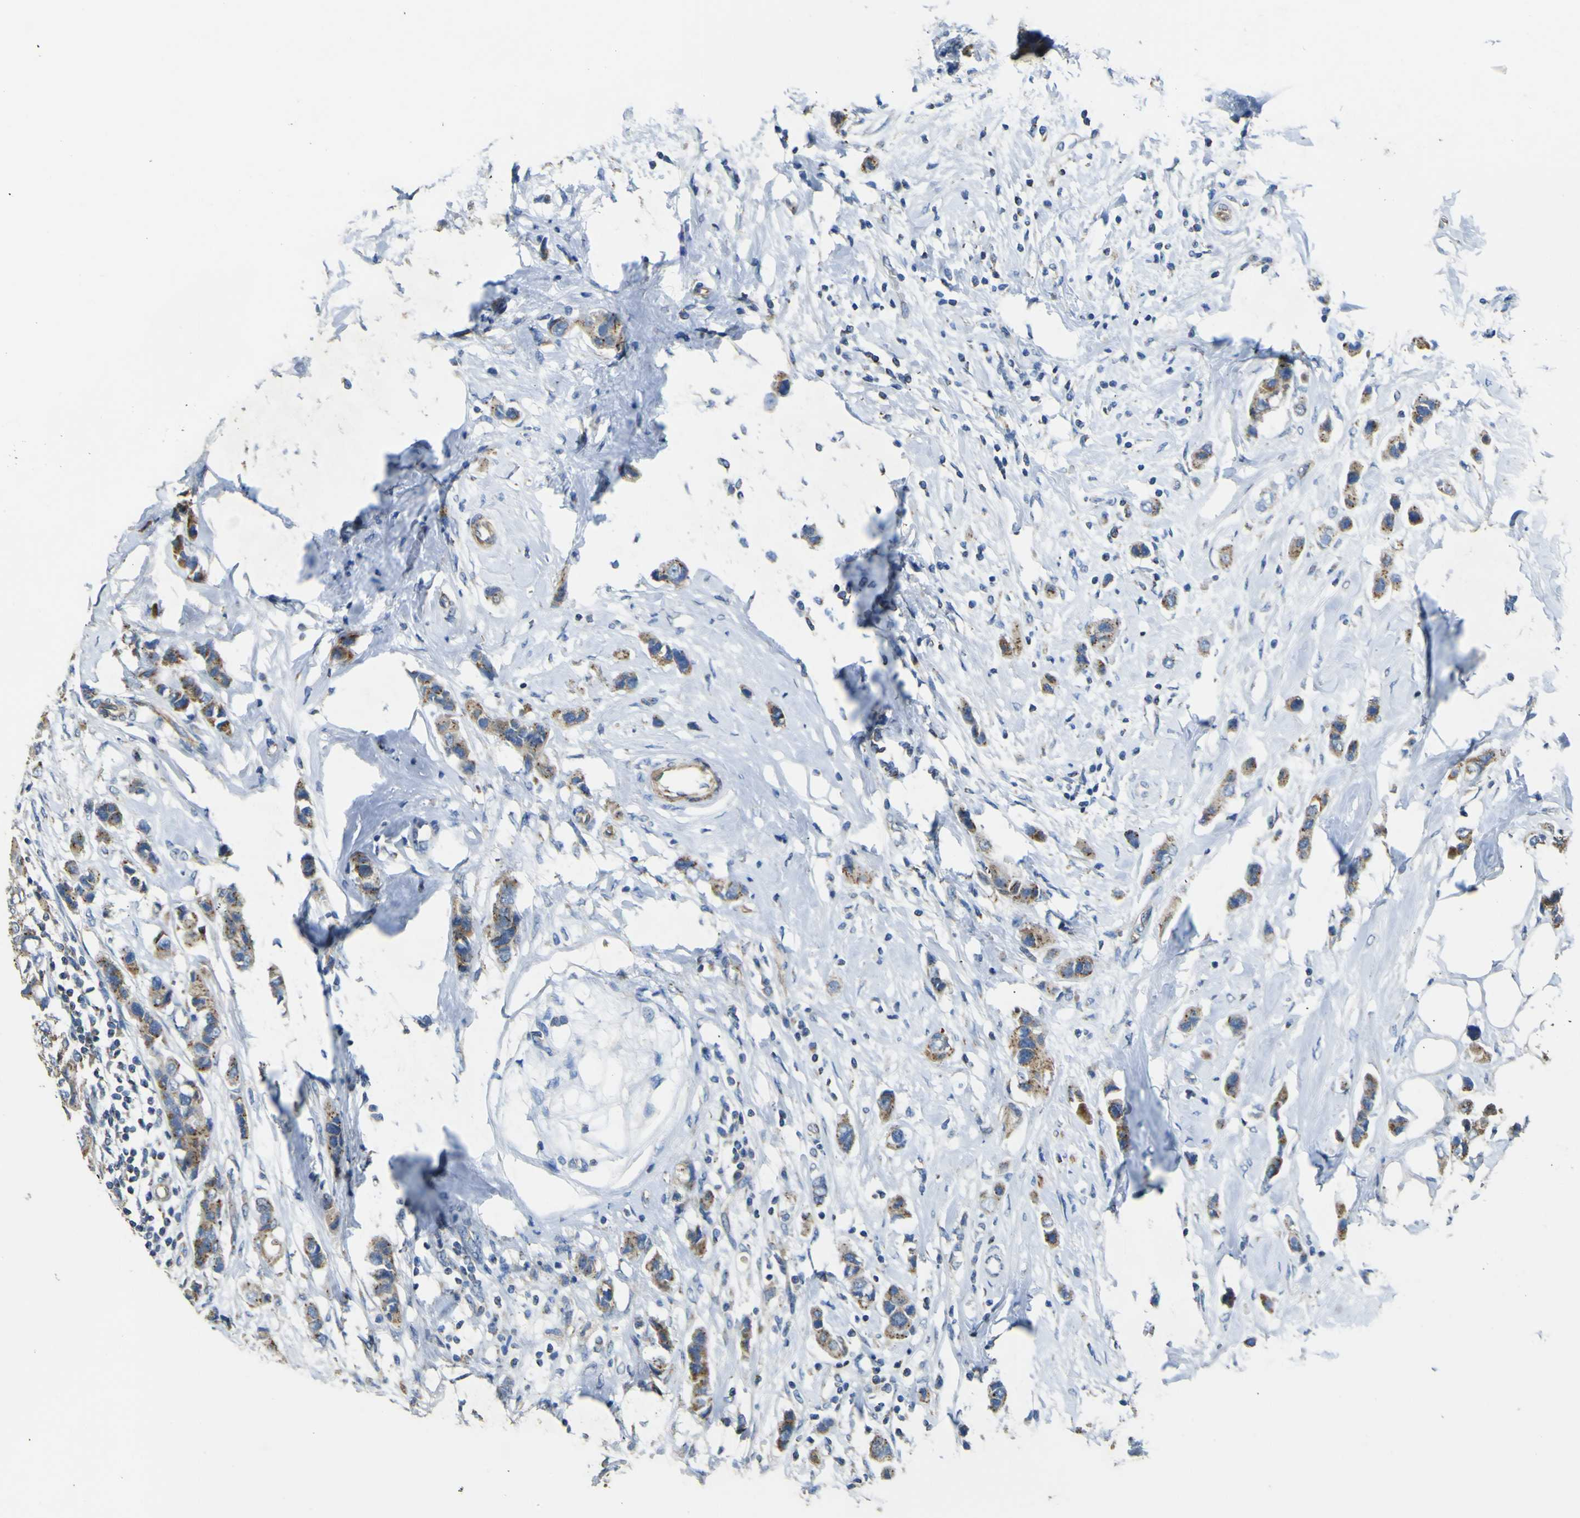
{"staining": {"intensity": "moderate", "quantity": ">75%", "location": "cytoplasmic/membranous"}, "tissue": "breast cancer", "cell_type": "Tumor cells", "image_type": "cancer", "snomed": [{"axis": "morphology", "description": "Normal tissue, NOS"}, {"axis": "morphology", "description": "Duct carcinoma"}, {"axis": "topography", "description": "Breast"}], "caption": "Immunohistochemical staining of human intraductal carcinoma (breast) displays medium levels of moderate cytoplasmic/membranous protein positivity in about >75% of tumor cells.", "gene": "ALDH18A1", "patient": {"sex": "female", "age": 50}}